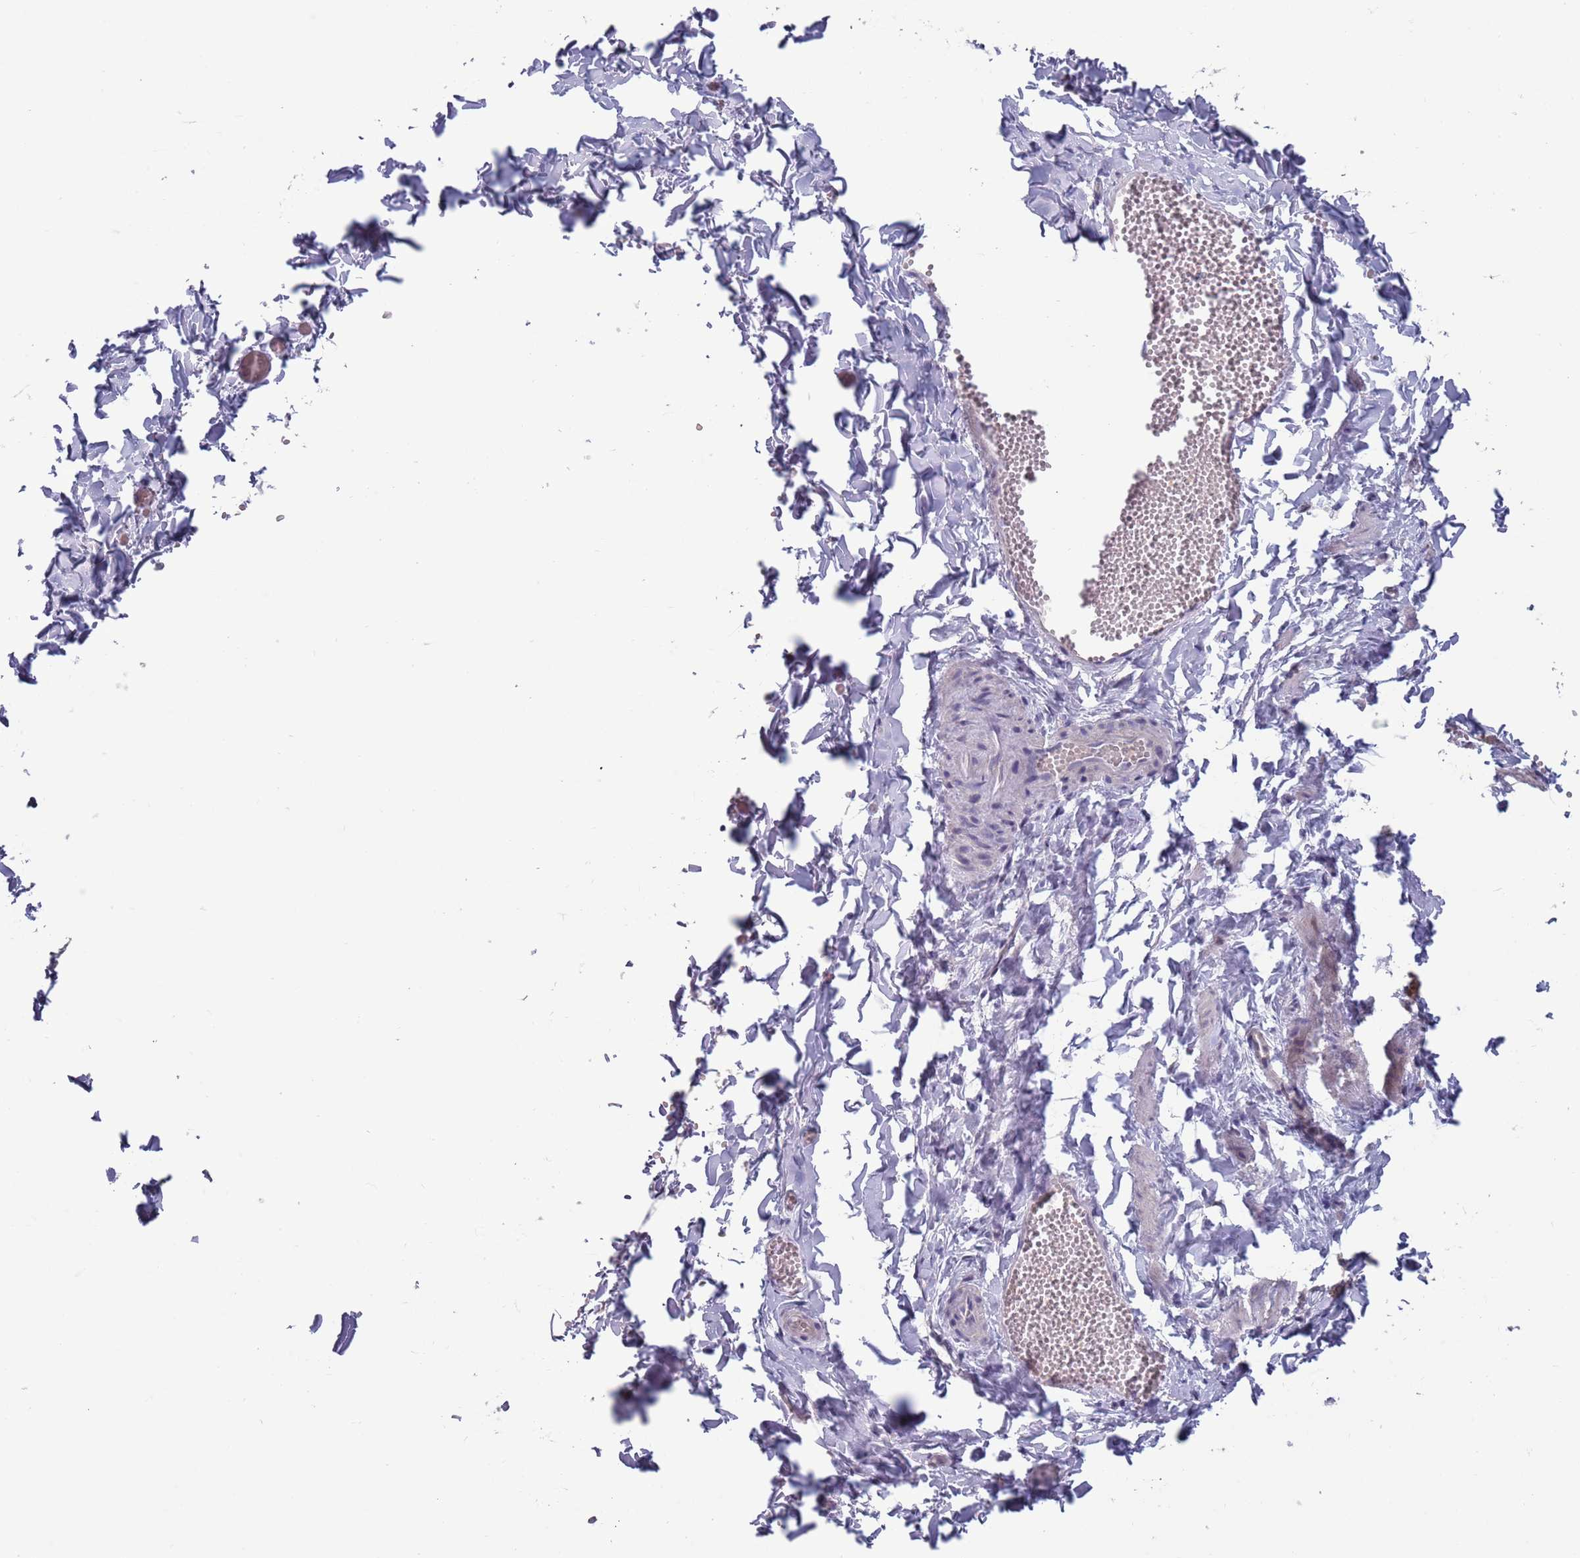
{"staining": {"intensity": "negative", "quantity": "none", "location": "none"}, "tissue": "adipose tissue", "cell_type": "Adipocytes", "image_type": "normal", "snomed": [{"axis": "morphology", "description": "Normal tissue, NOS"}, {"axis": "topography", "description": "Gallbladder"}, {"axis": "topography", "description": "Peripheral nerve tissue"}], "caption": "Adipose tissue was stained to show a protein in brown. There is no significant staining in adipocytes. (DAB (3,3'-diaminobenzidine) immunohistochemistry (IHC) visualized using brightfield microscopy, high magnification).", "gene": "CLNS1A", "patient": {"sex": "male", "age": 38}}